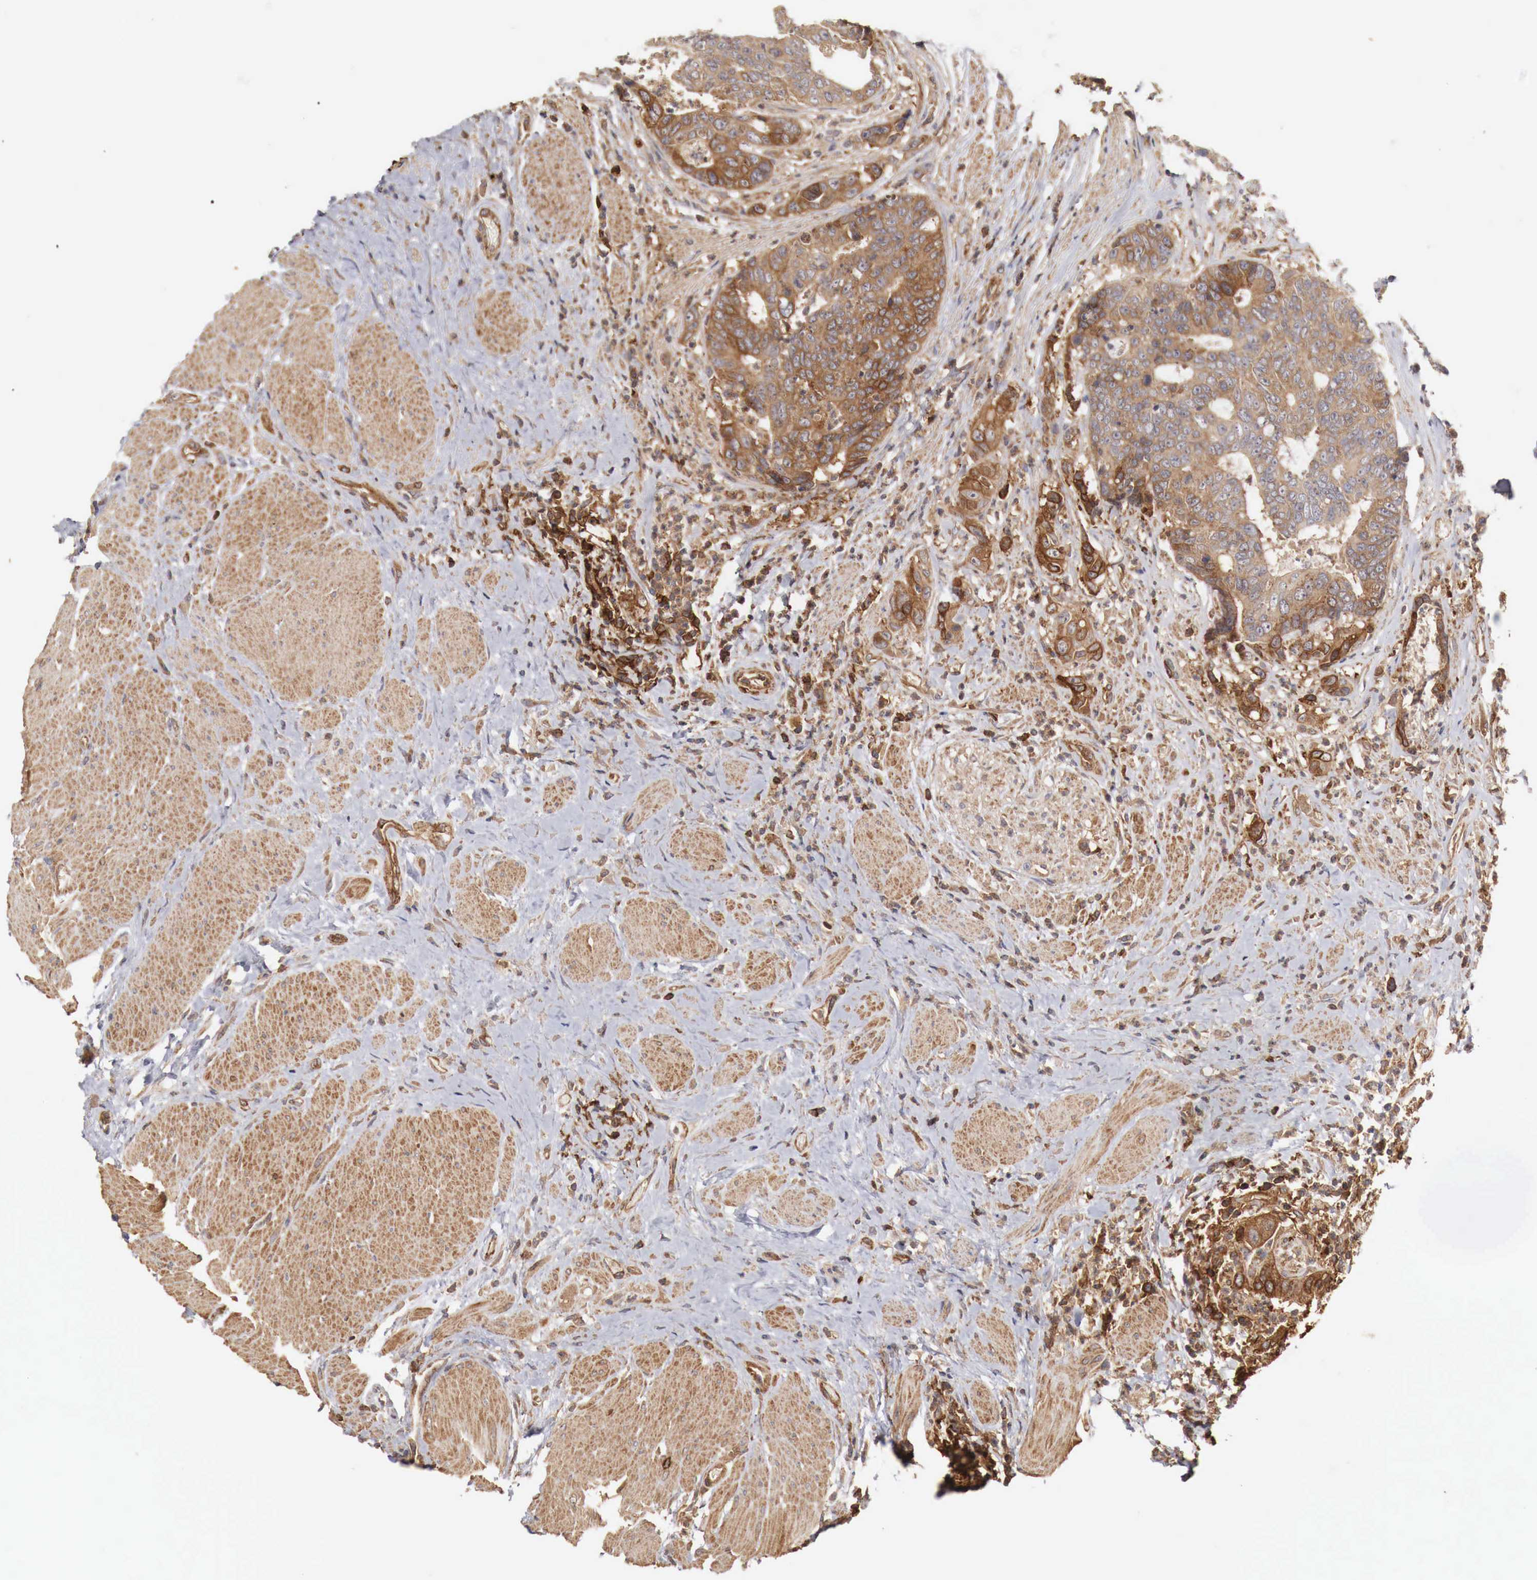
{"staining": {"intensity": "moderate", "quantity": ">75%", "location": "cytoplasmic/membranous"}, "tissue": "colorectal cancer", "cell_type": "Tumor cells", "image_type": "cancer", "snomed": [{"axis": "morphology", "description": "Adenocarcinoma, NOS"}, {"axis": "topography", "description": "Rectum"}], "caption": "Immunohistochemistry staining of colorectal cancer, which demonstrates medium levels of moderate cytoplasmic/membranous positivity in approximately >75% of tumor cells indicating moderate cytoplasmic/membranous protein staining. The staining was performed using DAB (brown) for protein detection and nuclei were counterstained in hematoxylin (blue).", "gene": "ARMCX4", "patient": {"sex": "female", "age": 65}}